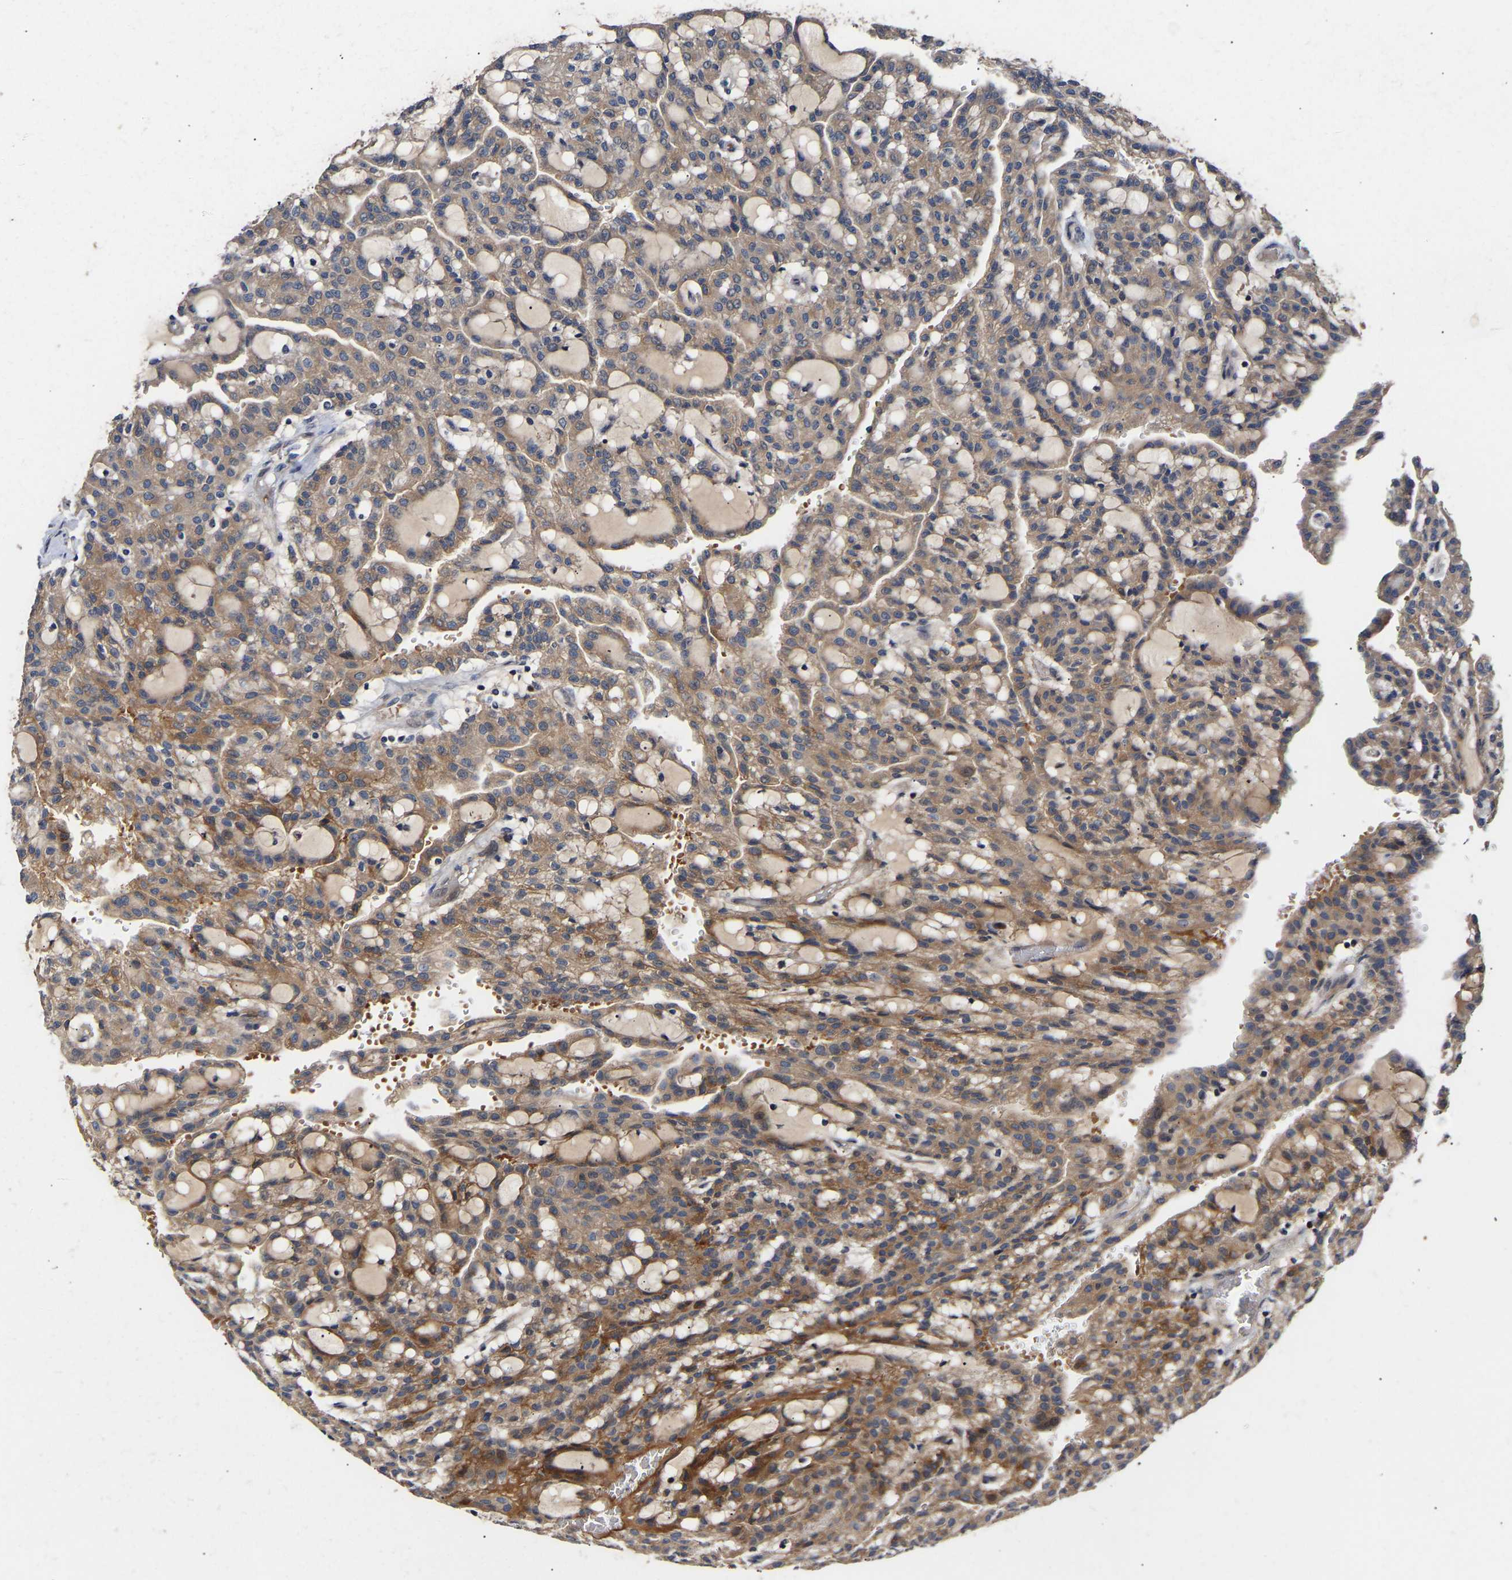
{"staining": {"intensity": "moderate", "quantity": "25%-75%", "location": "cytoplasmic/membranous"}, "tissue": "renal cancer", "cell_type": "Tumor cells", "image_type": "cancer", "snomed": [{"axis": "morphology", "description": "Adenocarcinoma, NOS"}, {"axis": "topography", "description": "Kidney"}], "caption": "Renal cancer (adenocarcinoma) tissue reveals moderate cytoplasmic/membranous staining in approximately 25%-75% of tumor cells, visualized by immunohistochemistry.", "gene": "KASH5", "patient": {"sex": "male", "age": 63}}